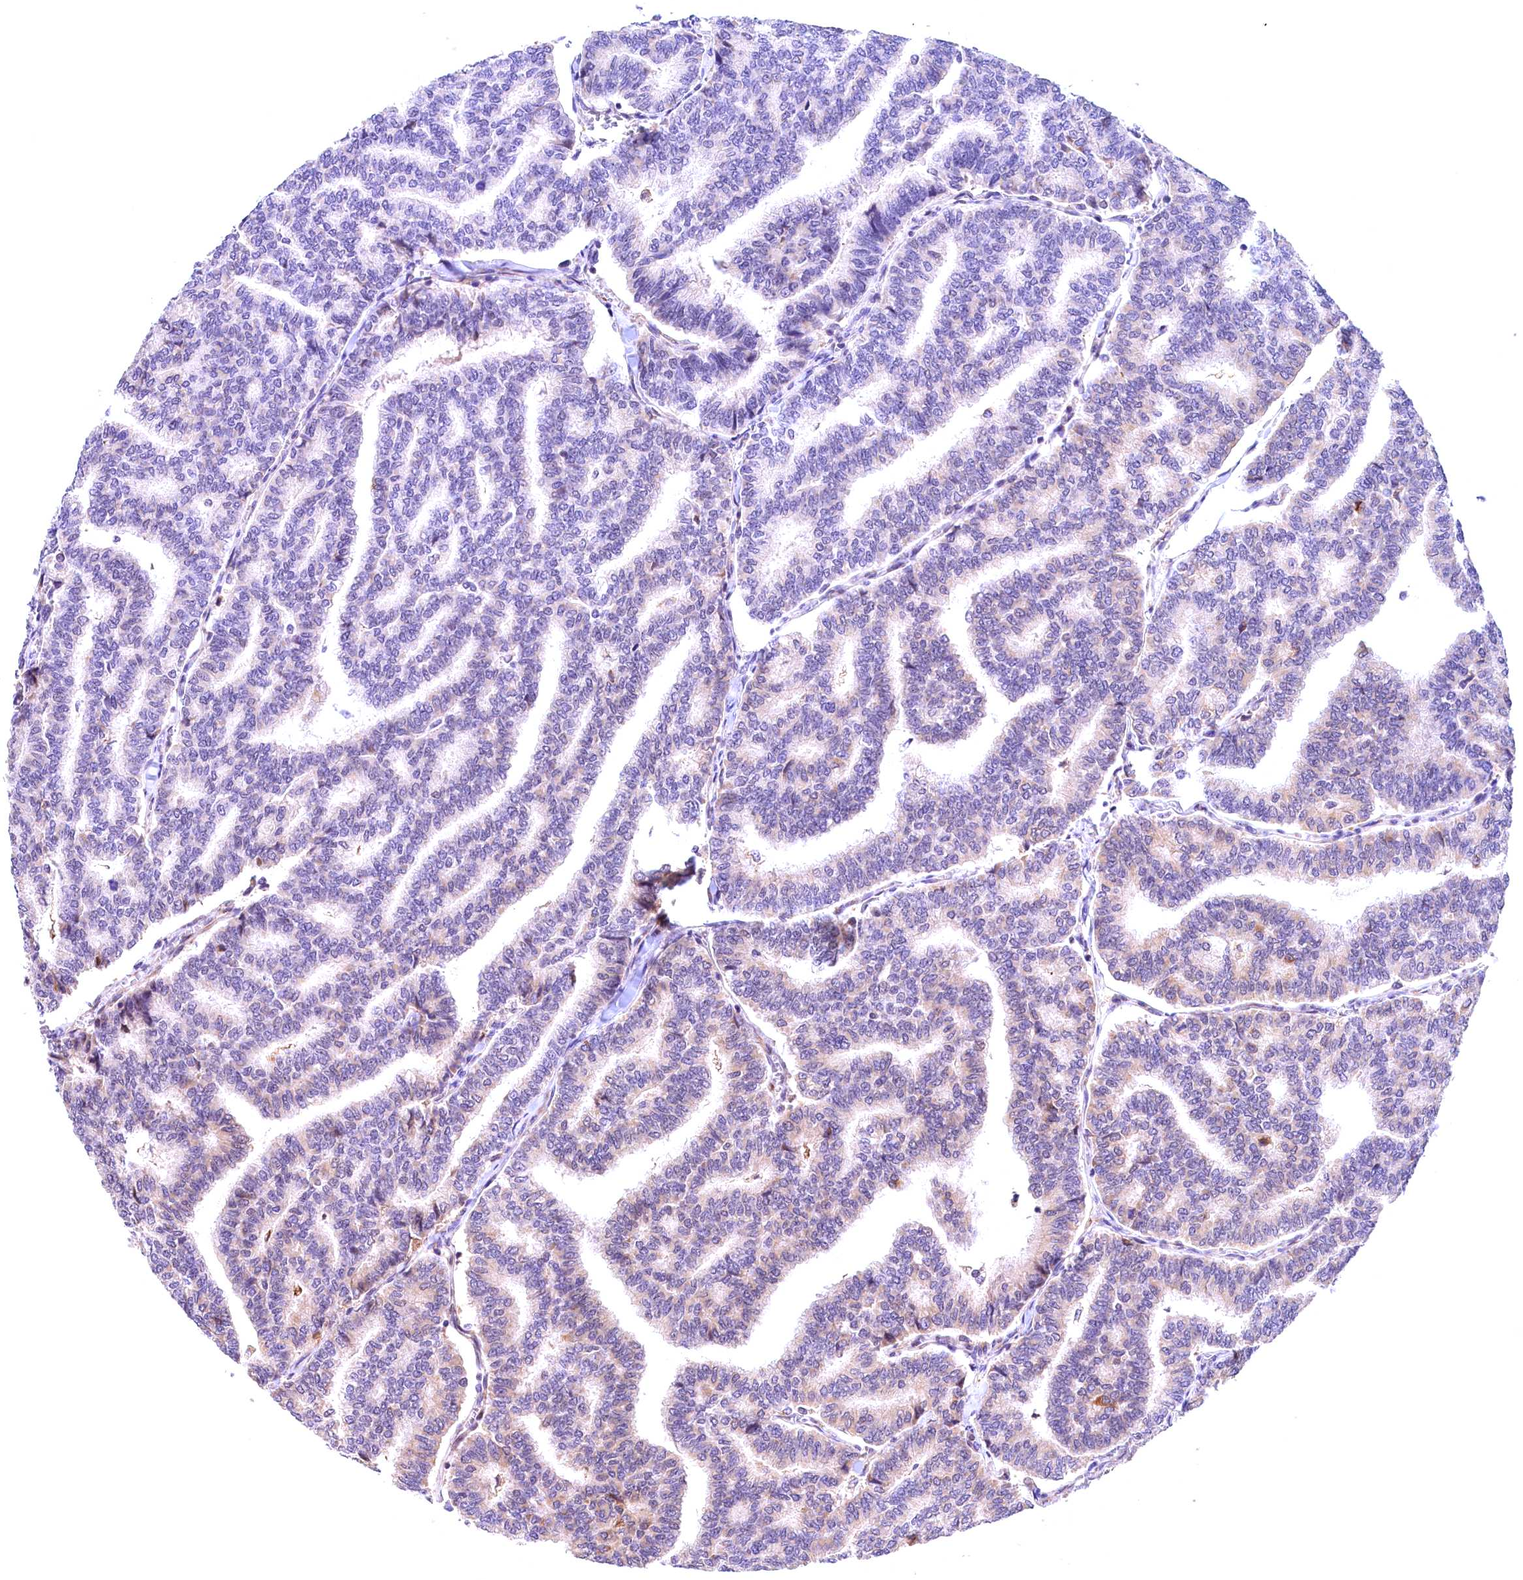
{"staining": {"intensity": "weak", "quantity": "<25%", "location": "cytoplasmic/membranous"}, "tissue": "thyroid cancer", "cell_type": "Tumor cells", "image_type": "cancer", "snomed": [{"axis": "morphology", "description": "Papillary adenocarcinoma, NOS"}, {"axis": "topography", "description": "Thyroid gland"}], "caption": "There is no significant positivity in tumor cells of thyroid cancer.", "gene": "FBXO45", "patient": {"sex": "female", "age": 35}}